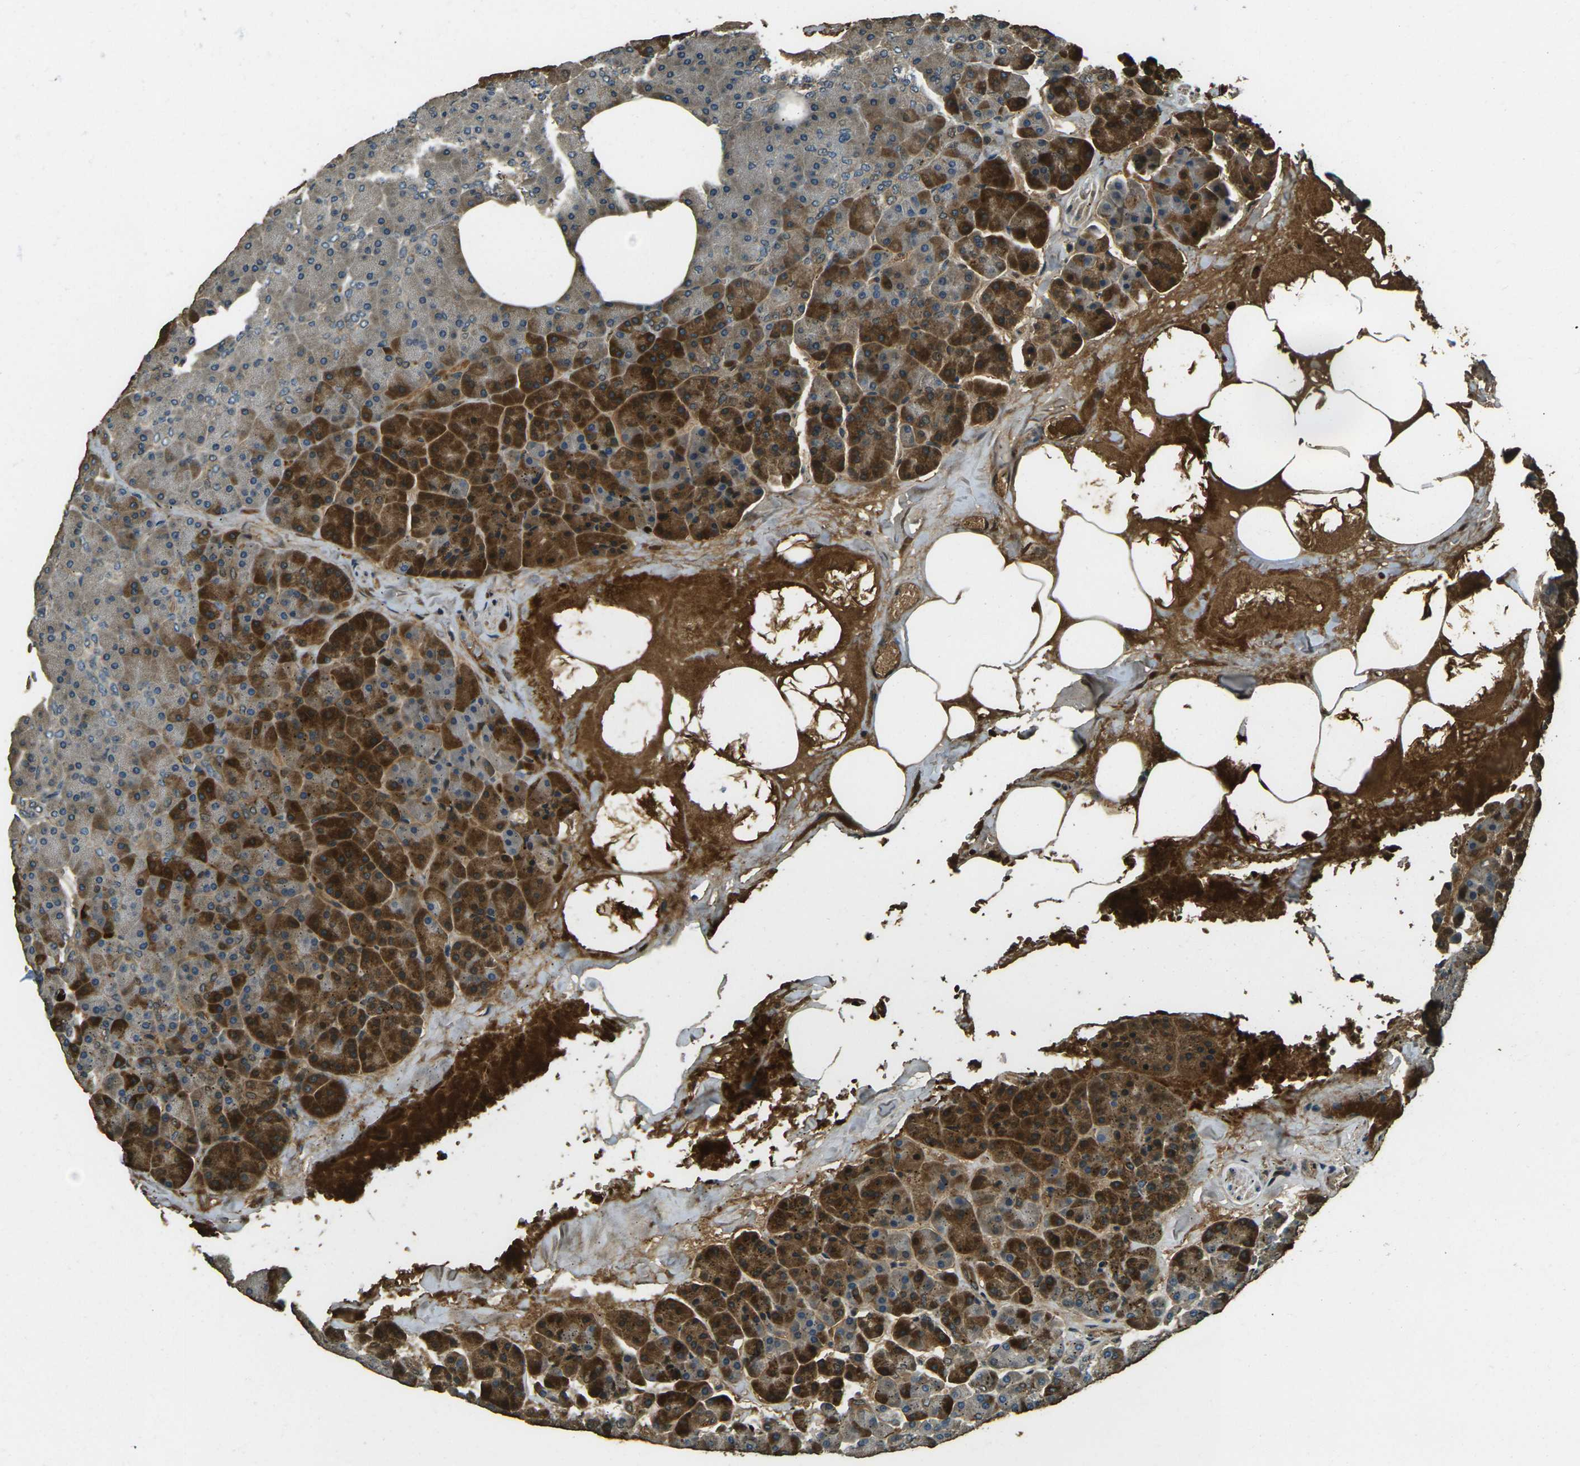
{"staining": {"intensity": "moderate", "quantity": "25%-75%", "location": "cytoplasmic/membranous"}, "tissue": "pancreas", "cell_type": "Exocrine glandular cells", "image_type": "normal", "snomed": [{"axis": "morphology", "description": "Normal tissue, NOS"}, {"axis": "topography", "description": "Pancreas"}], "caption": "Immunohistochemical staining of normal human pancreas shows medium levels of moderate cytoplasmic/membranous expression in about 25%-75% of exocrine glandular cells.", "gene": "TOR1A", "patient": {"sex": "female", "age": 35}}